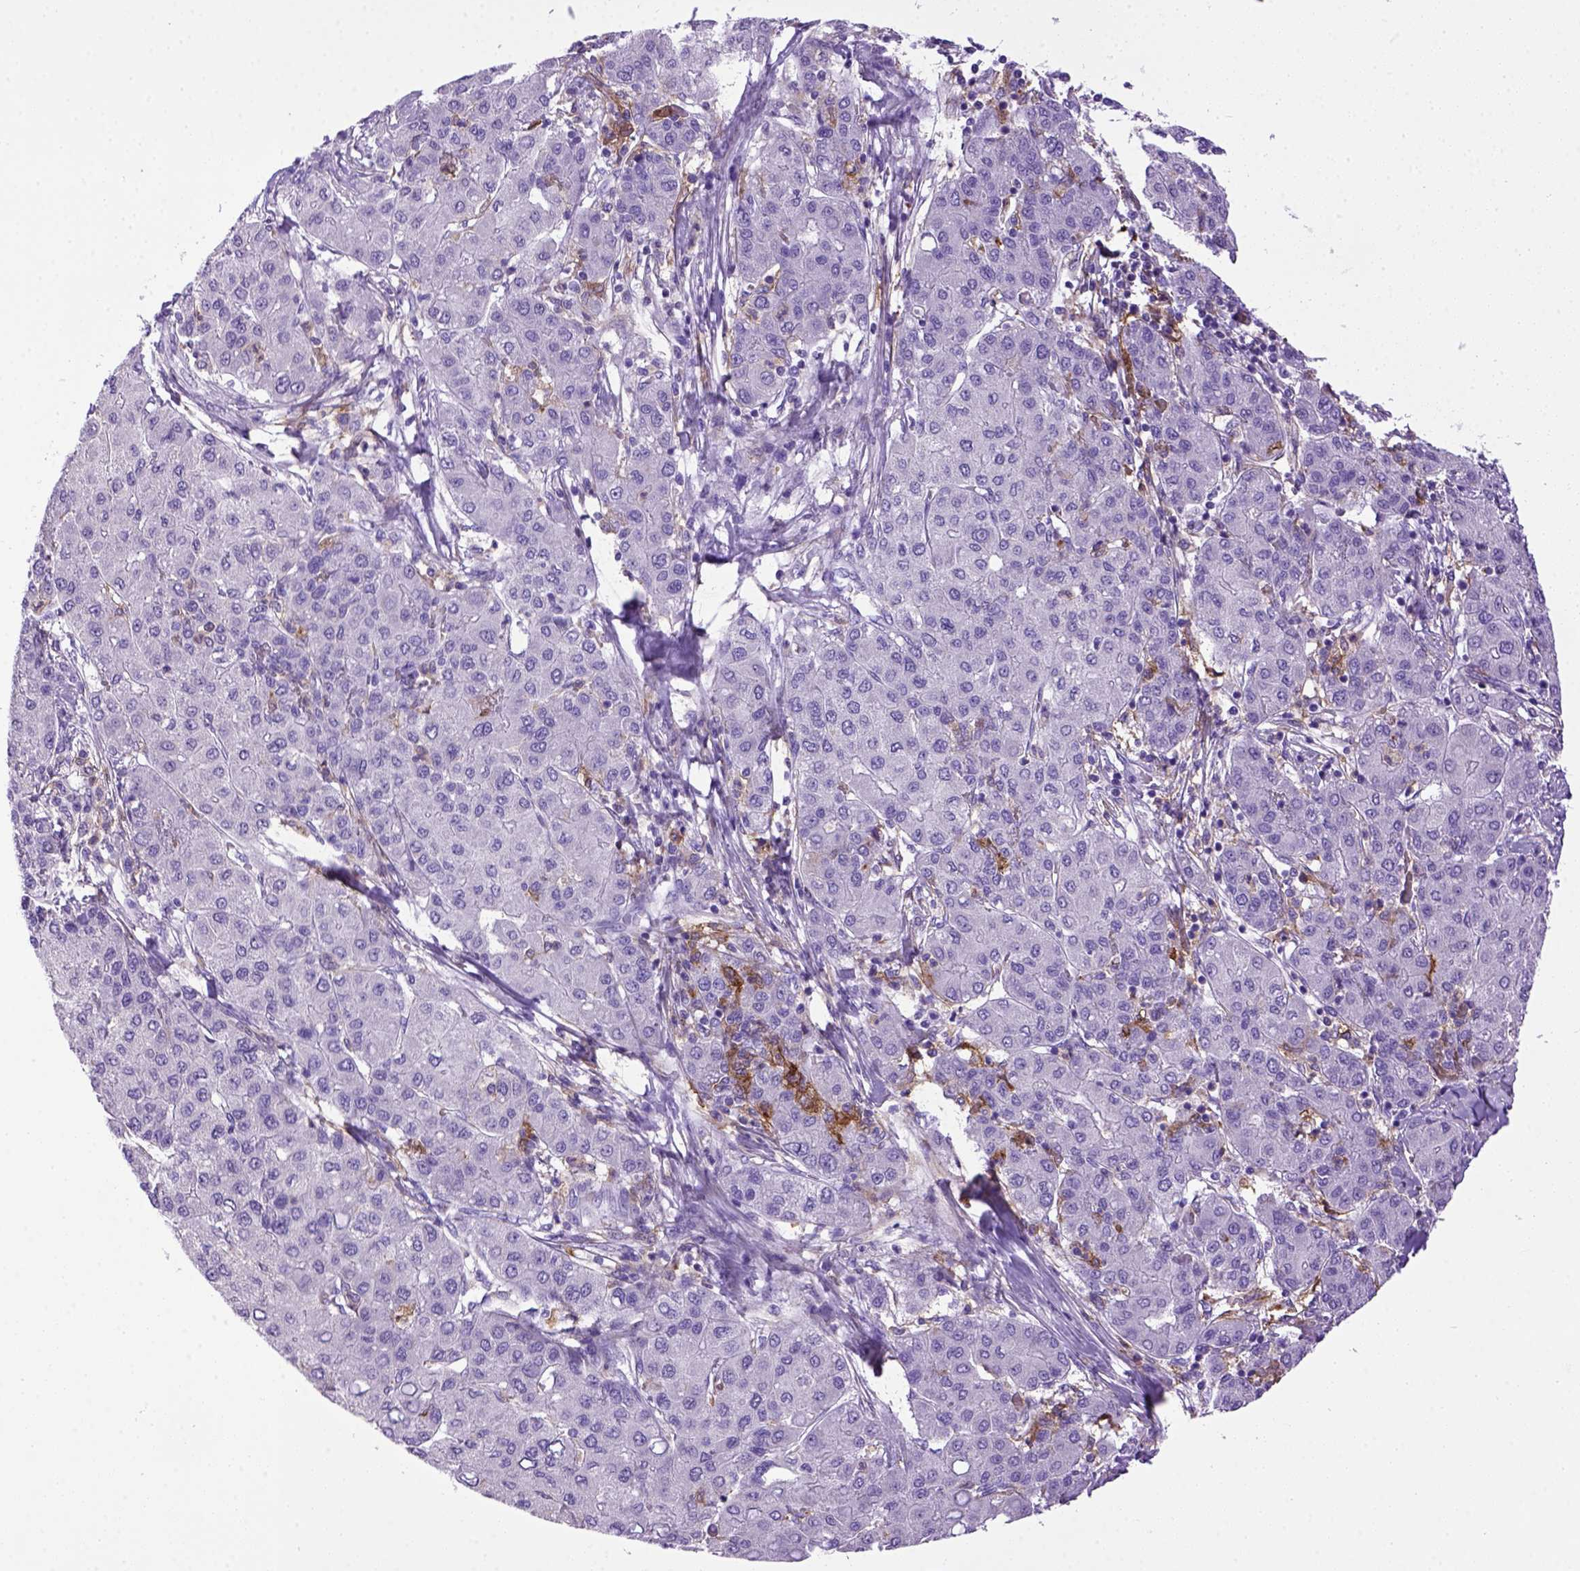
{"staining": {"intensity": "negative", "quantity": "none", "location": "none"}, "tissue": "liver cancer", "cell_type": "Tumor cells", "image_type": "cancer", "snomed": [{"axis": "morphology", "description": "Carcinoma, Hepatocellular, NOS"}, {"axis": "topography", "description": "Liver"}], "caption": "A high-resolution image shows immunohistochemistry staining of liver cancer, which exhibits no significant staining in tumor cells. The staining is performed using DAB brown chromogen with nuclei counter-stained in using hematoxylin.", "gene": "ITGAX", "patient": {"sex": "male", "age": 65}}